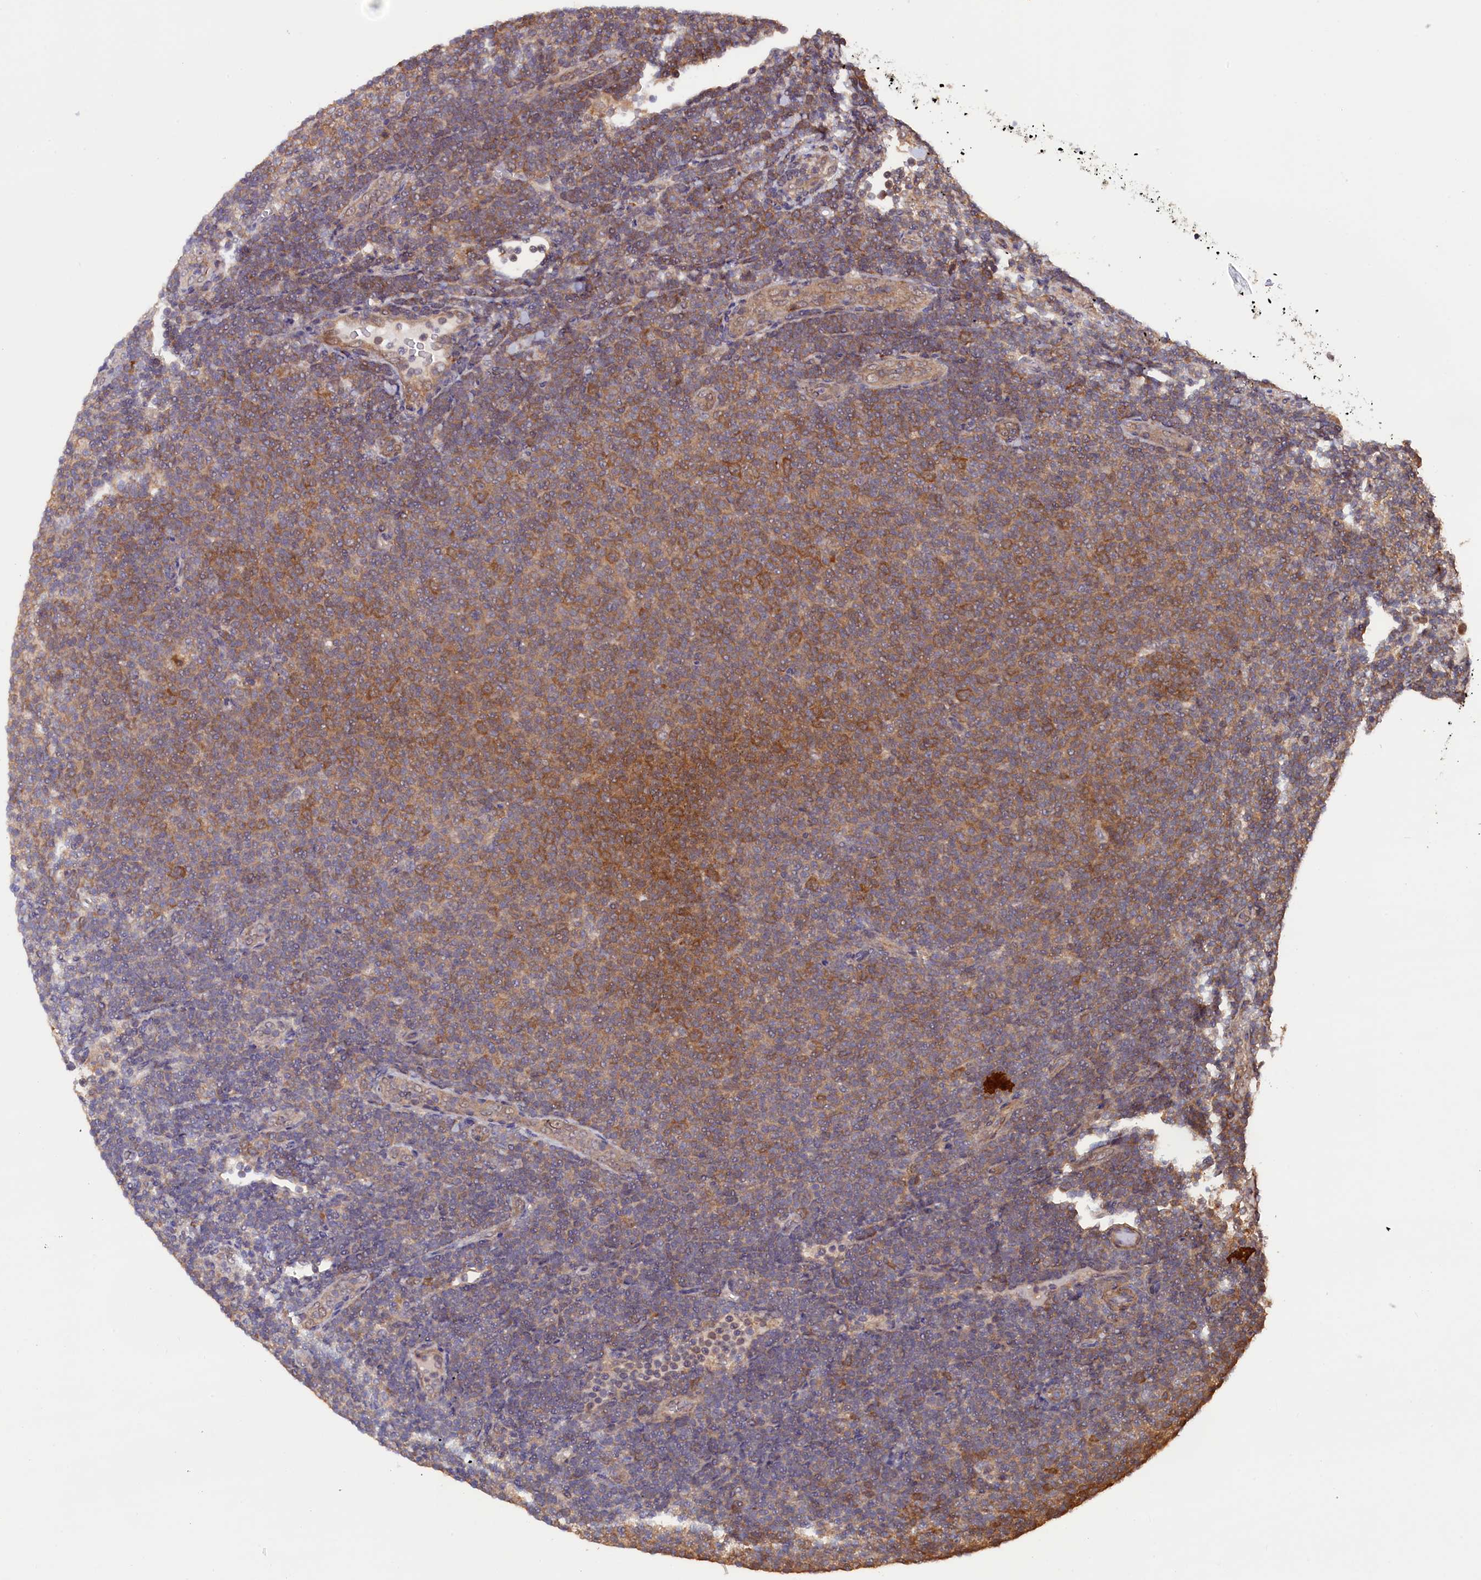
{"staining": {"intensity": "moderate", "quantity": "25%-75%", "location": "cytoplasmic/membranous"}, "tissue": "lymphoma", "cell_type": "Tumor cells", "image_type": "cancer", "snomed": [{"axis": "morphology", "description": "Malignant lymphoma, non-Hodgkin's type, Low grade"}, {"axis": "topography", "description": "Lymph node"}], "caption": "A micrograph showing moderate cytoplasmic/membranous positivity in about 25%-75% of tumor cells in lymphoma, as visualized by brown immunohistochemical staining.", "gene": "JPT2", "patient": {"sex": "male", "age": 66}}